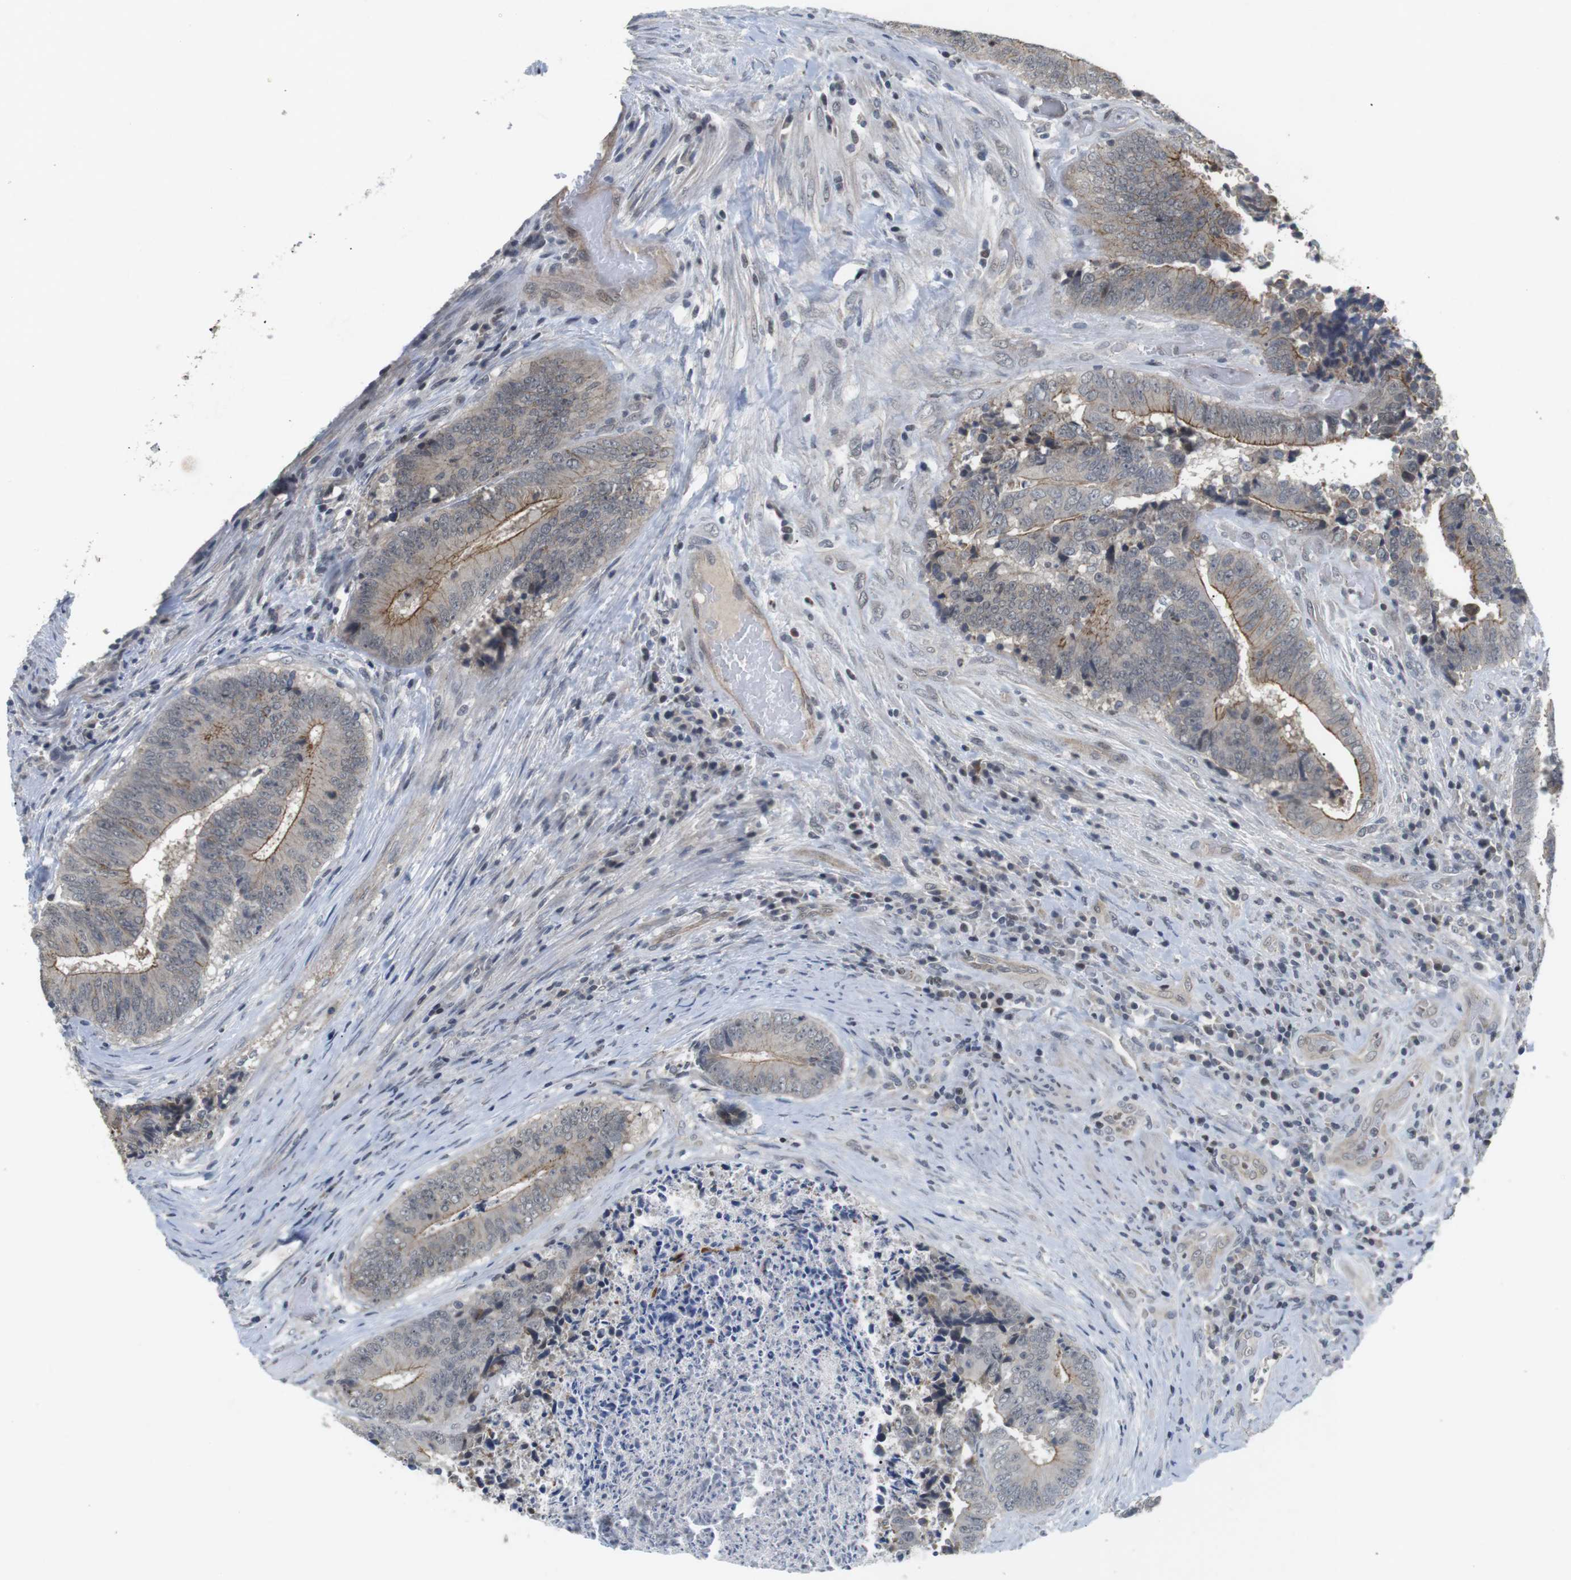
{"staining": {"intensity": "moderate", "quantity": "25%-75%", "location": "cytoplasmic/membranous"}, "tissue": "colorectal cancer", "cell_type": "Tumor cells", "image_type": "cancer", "snomed": [{"axis": "morphology", "description": "Adenocarcinoma, NOS"}, {"axis": "topography", "description": "Rectum"}], "caption": "Tumor cells reveal medium levels of moderate cytoplasmic/membranous staining in approximately 25%-75% of cells in colorectal cancer (adenocarcinoma). (Stains: DAB (3,3'-diaminobenzidine) in brown, nuclei in blue, Microscopy: brightfield microscopy at high magnification).", "gene": "NECTIN1", "patient": {"sex": "male", "age": 72}}